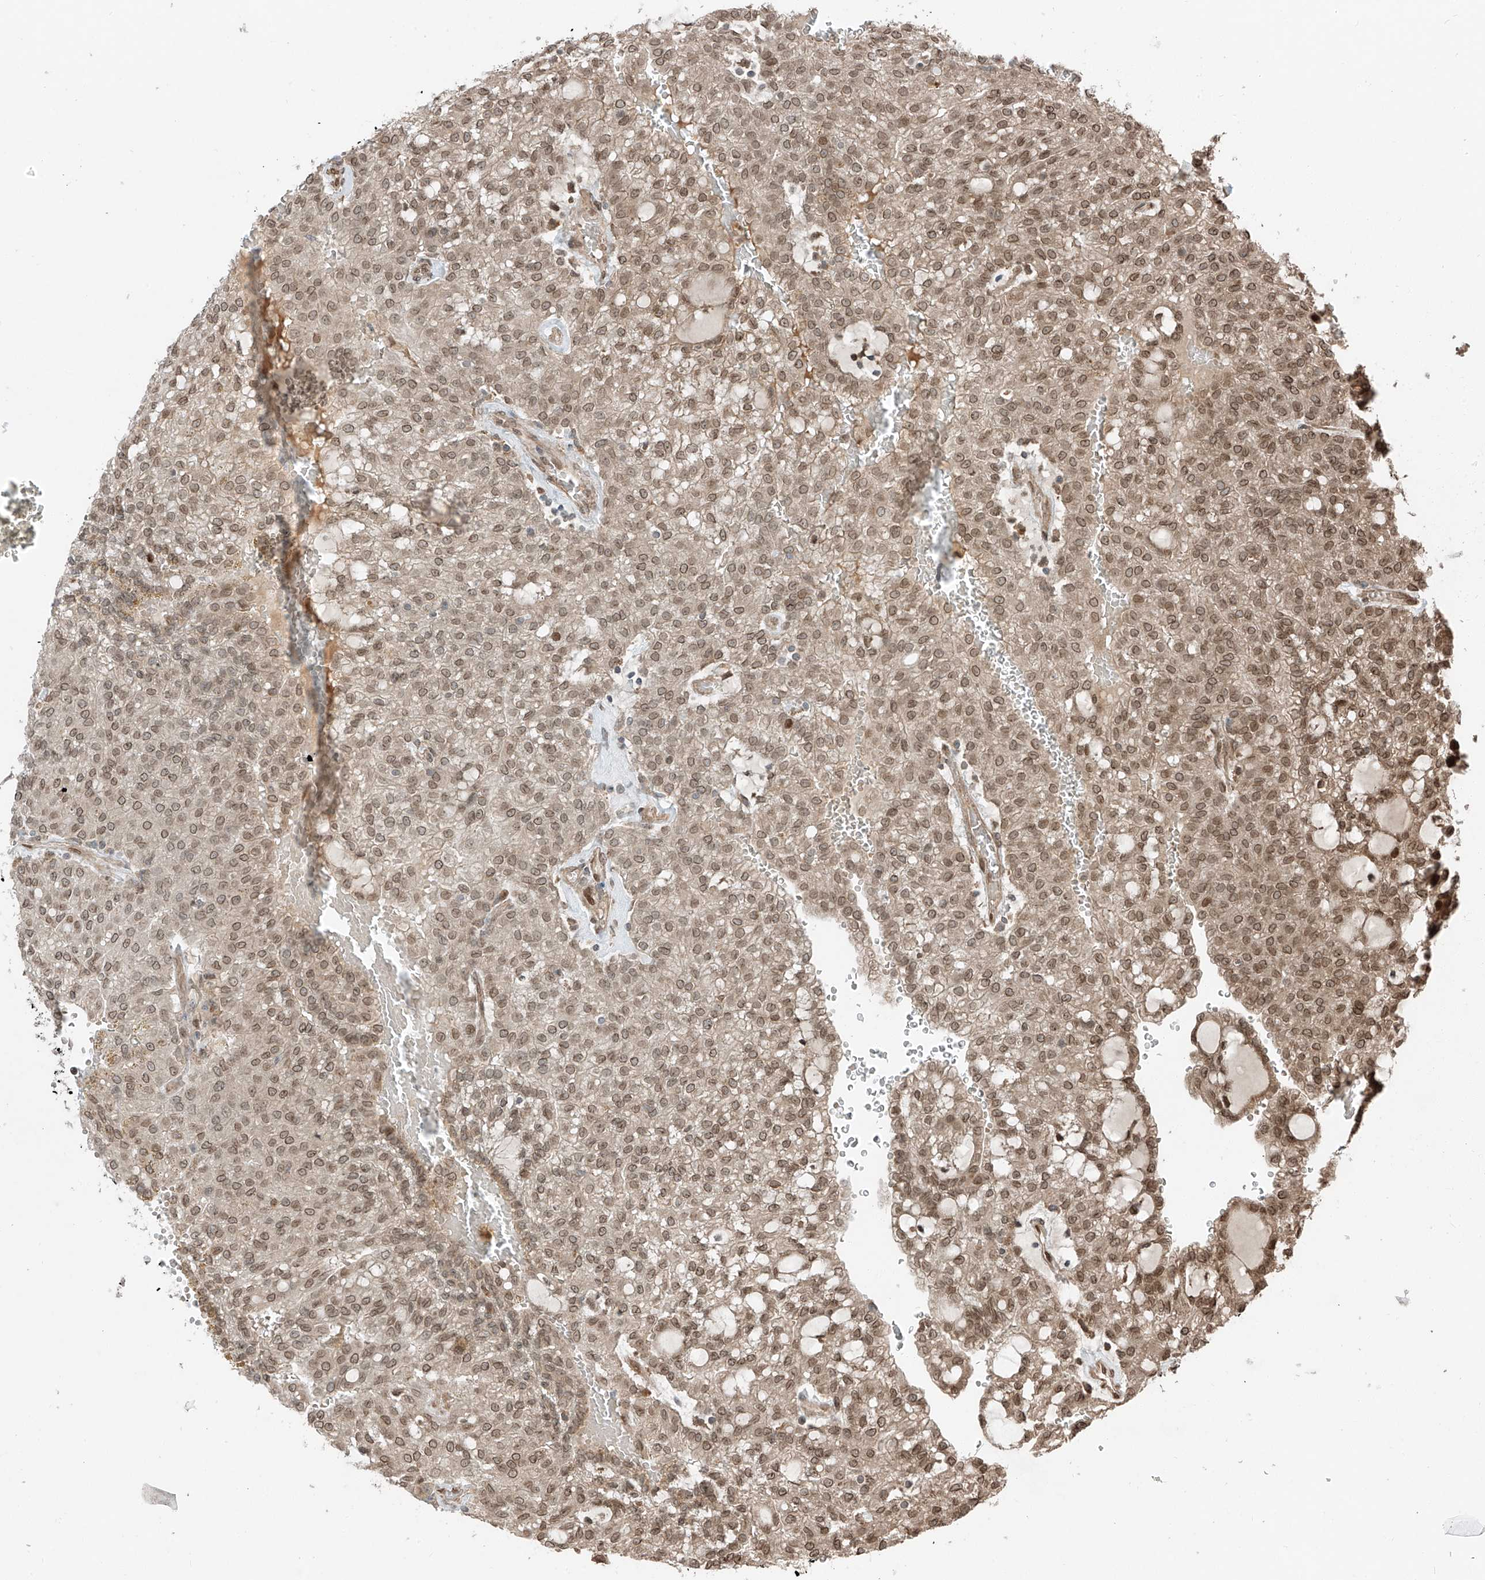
{"staining": {"intensity": "moderate", "quantity": ">75%", "location": "cytoplasmic/membranous,nuclear"}, "tissue": "renal cancer", "cell_type": "Tumor cells", "image_type": "cancer", "snomed": [{"axis": "morphology", "description": "Adenocarcinoma, NOS"}, {"axis": "topography", "description": "Kidney"}], "caption": "Immunohistochemistry (IHC) of human renal cancer (adenocarcinoma) shows medium levels of moderate cytoplasmic/membranous and nuclear positivity in approximately >75% of tumor cells.", "gene": "CEP162", "patient": {"sex": "male", "age": 63}}